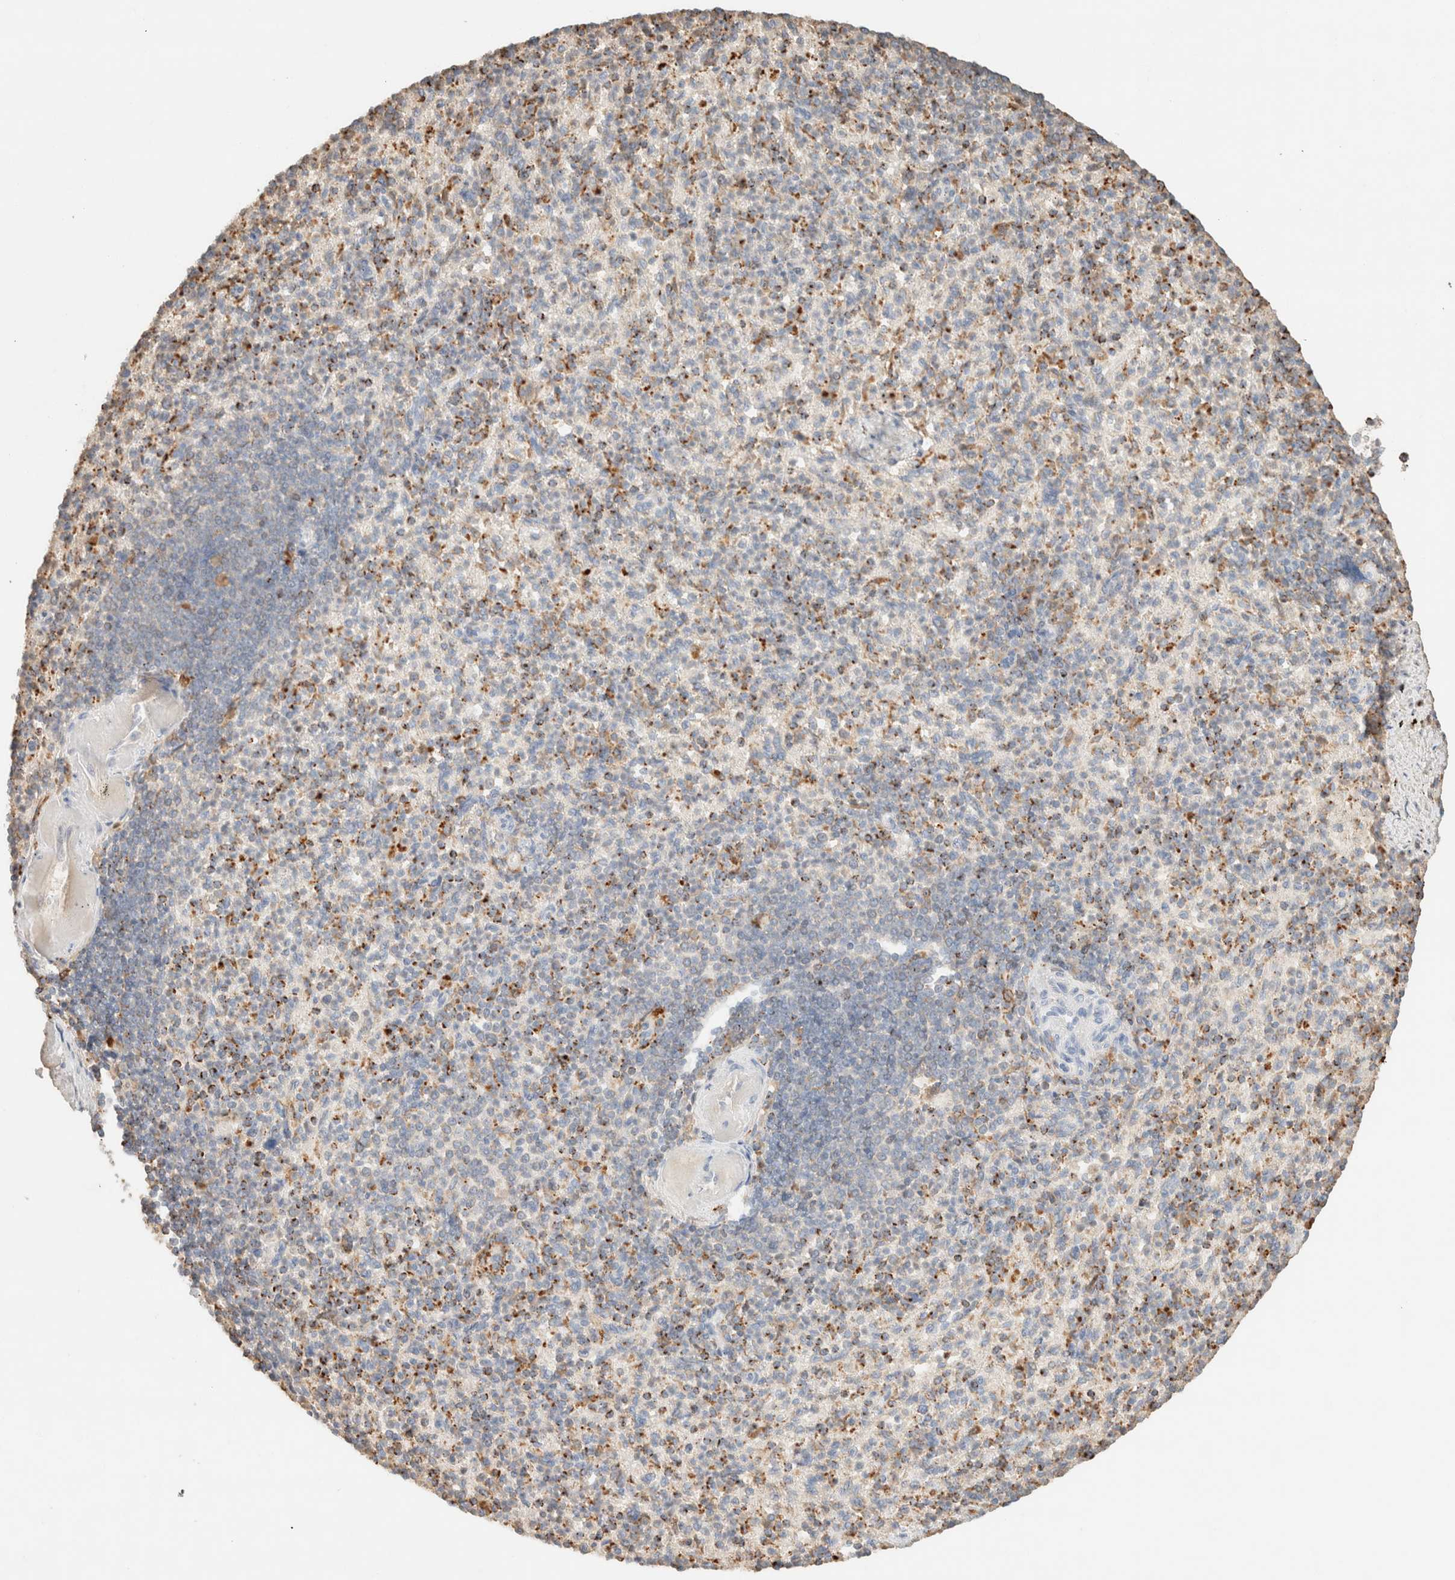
{"staining": {"intensity": "strong", "quantity": "<25%", "location": "cytoplasmic/membranous"}, "tissue": "spleen", "cell_type": "Cells in red pulp", "image_type": "normal", "snomed": [{"axis": "morphology", "description": "Normal tissue, NOS"}, {"axis": "topography", "description": "Spleen"}], "caption": "The photomicrograph demonstrates a brown stain indicating the presence of a protein in the cytoplasmic/membranous of cells in red pulp in spleen.", "gene": "CTSC", "patient": {"sex": "female", "age": 74}}